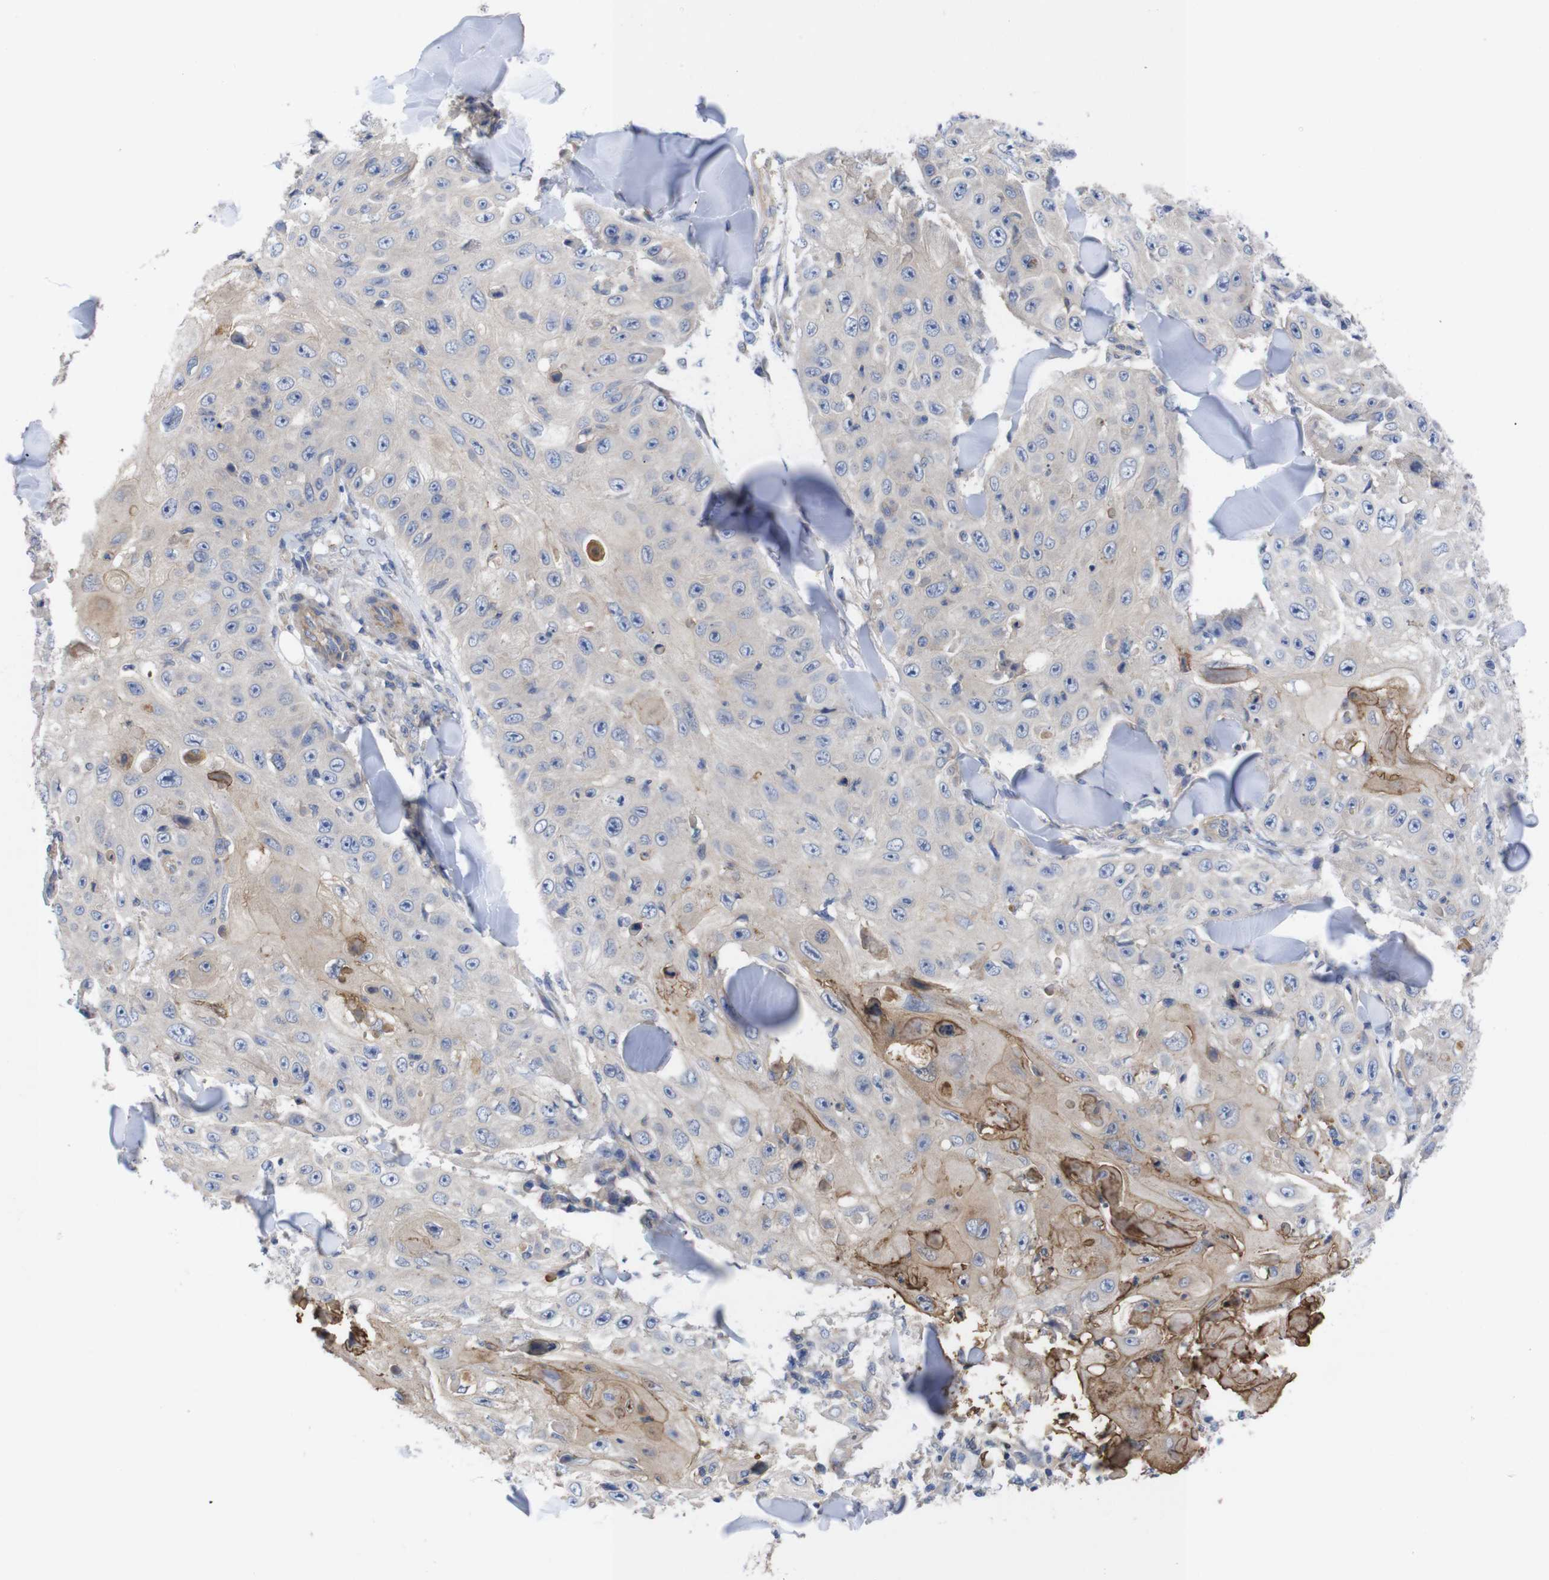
{"staining": {"intensity": "negative", "quantity": "none", "location": "none"}, "tissue": "skin cancer", "cell_type": "Tumor cells", "image_type": "cancer", "snomed": [{"axis": "morphology", "description": "Squamous cell carcinoma, NOS"}, {"axis": "topography", "description": "Skin"}], "caption": "Immunohistochemical staining of human skin cancer reveals no significant expression in tumor cells.", "gene": "USH1C", "patient": {"sex": "male", "age": 86}}